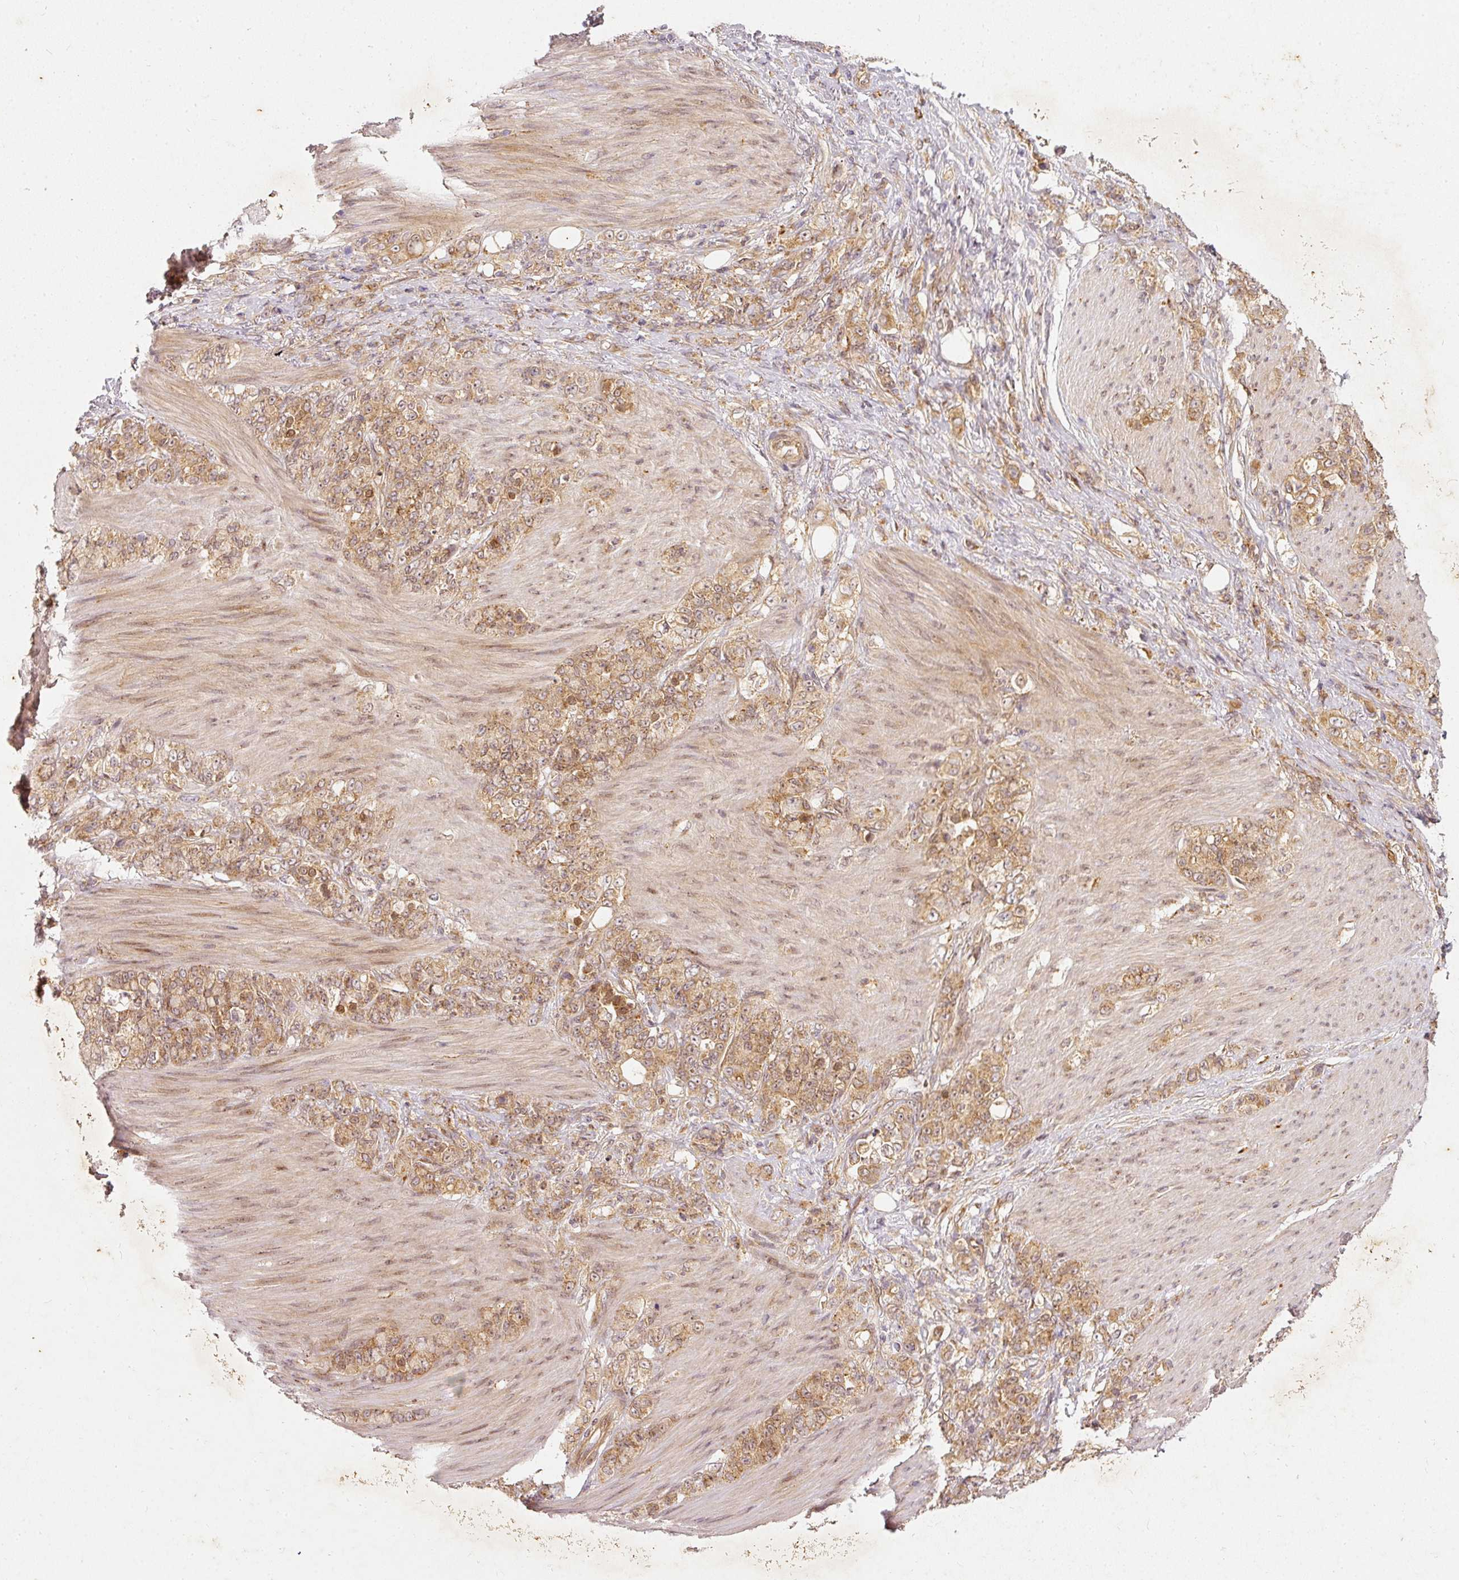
{"staining": {"intensity": "moderate", "quantity": ">75%", "location": "cytoplasmic/membranous"}, "tissue": "stomach cancer", "cell_type": "Tumor cells", "image_type": "cancer", "snomed": [{"axis": "morphology", "description": "Normal tissue, NOS"}, {"axis": "morphology", "description": "Adenocarcinoma, NOS"}, {"axis": "topography", "description": "Stomach"}], "caption": "This is an image of immunohistochemistry staining of stomach cancer, which shows moderate staining in the cytoplasmic/membranous of tumor cells.", "gene": "ZNF580", "patient": {"sex": "female", "age": 79}}